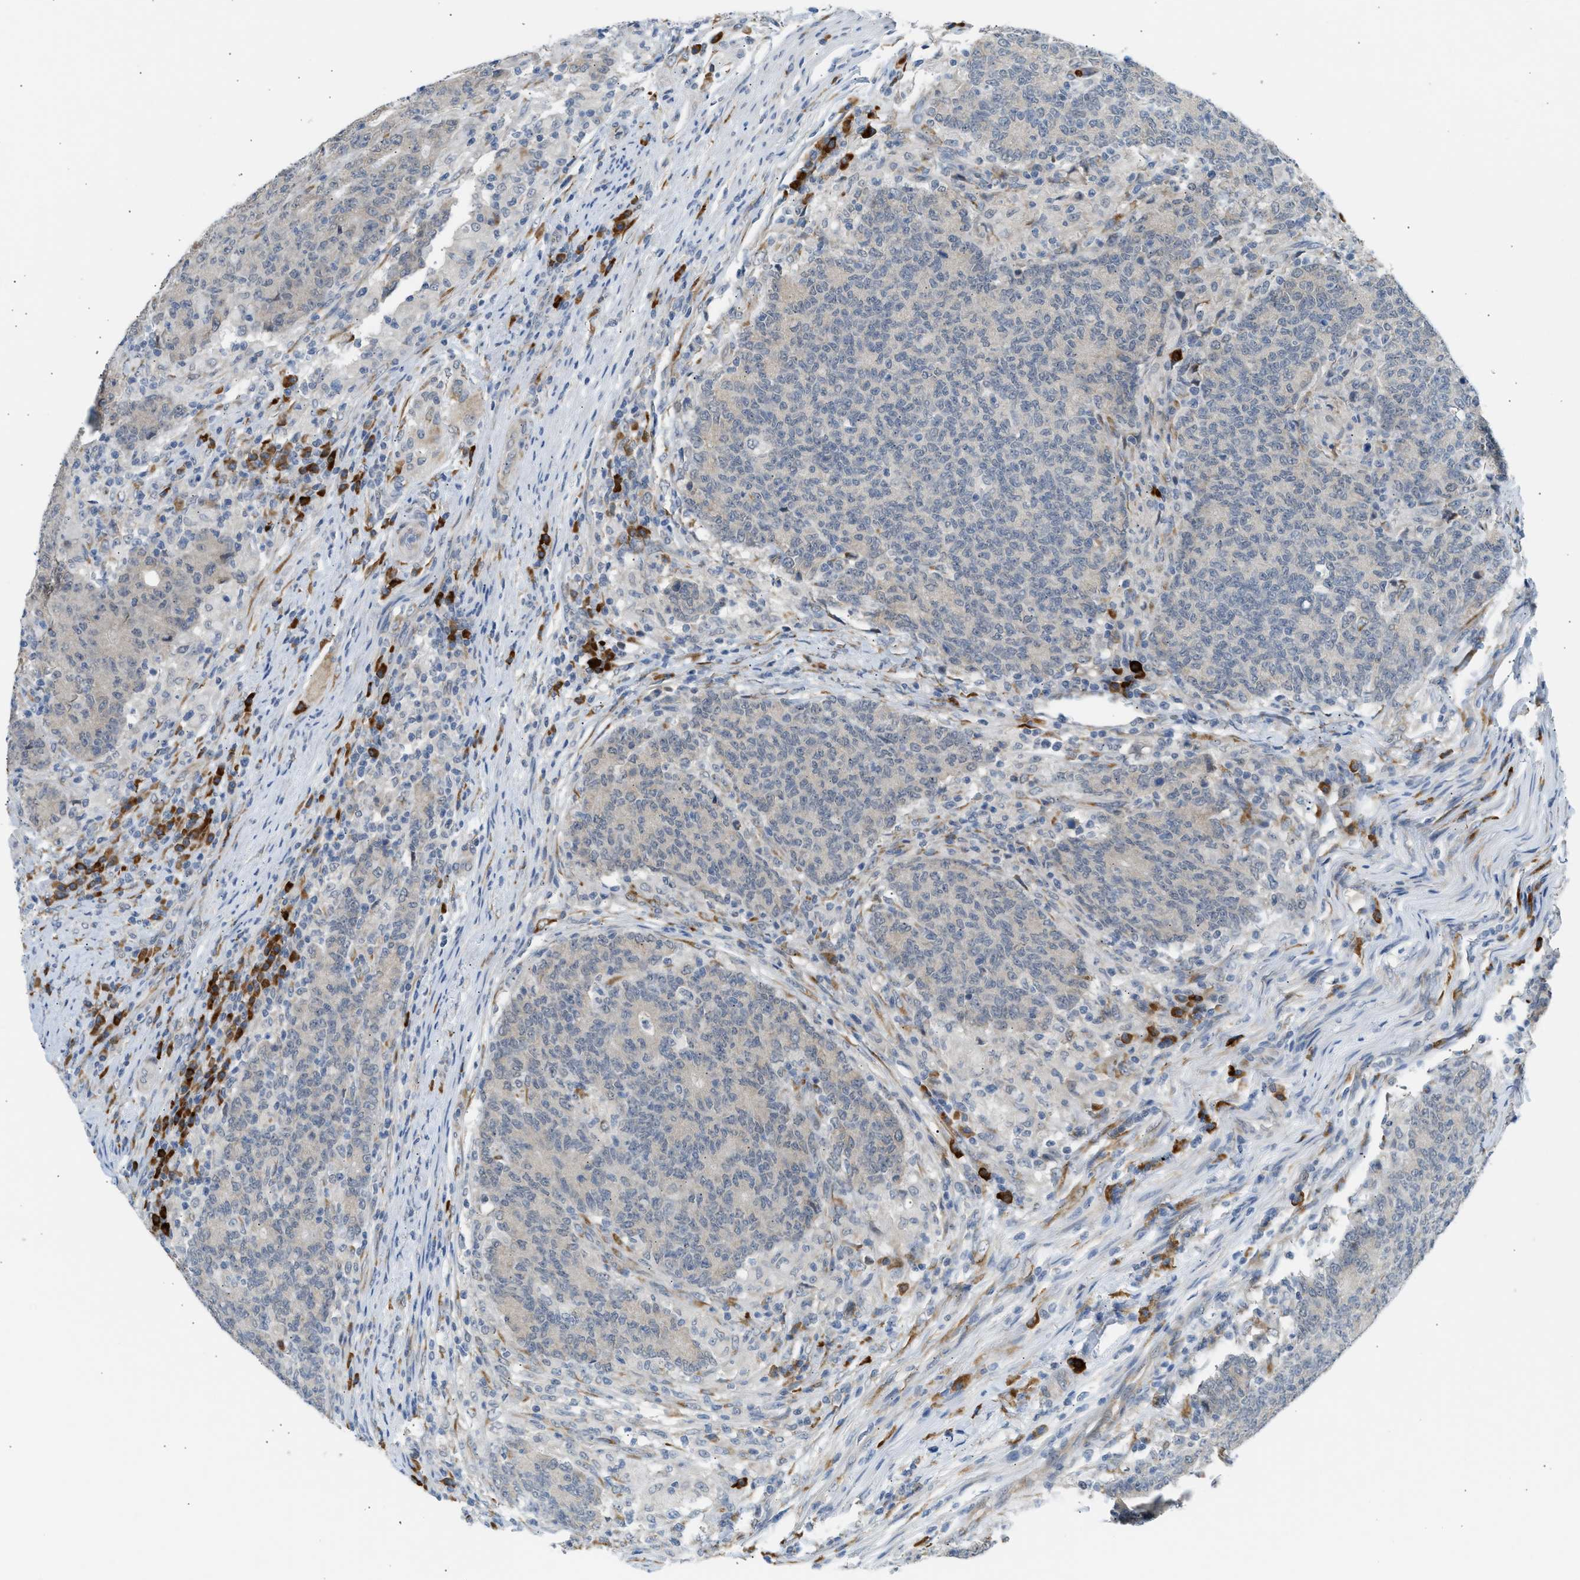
{"staining": {"intensity": "weak", "quantity": "<25%", "location": "cytoplasmic/membranous"}, "tissue": "colorectal cancer", "cell_type": "Tumor cells", "image_type": "cancer", "snomed": [{"axis": "morphology", "description": "Normal tissue, NOS"}, {"axis": "morphology", "description": "Adenocarcinoma, NOS"}, {"axis": "topography", "description": "Colon"}], "caption": "The histopathology image displays no staining of tumor cells in colorectal cancer (adenocarcinoma).", "gene": "KCNC2", "patient": {"sex": "female", "age": 75}}